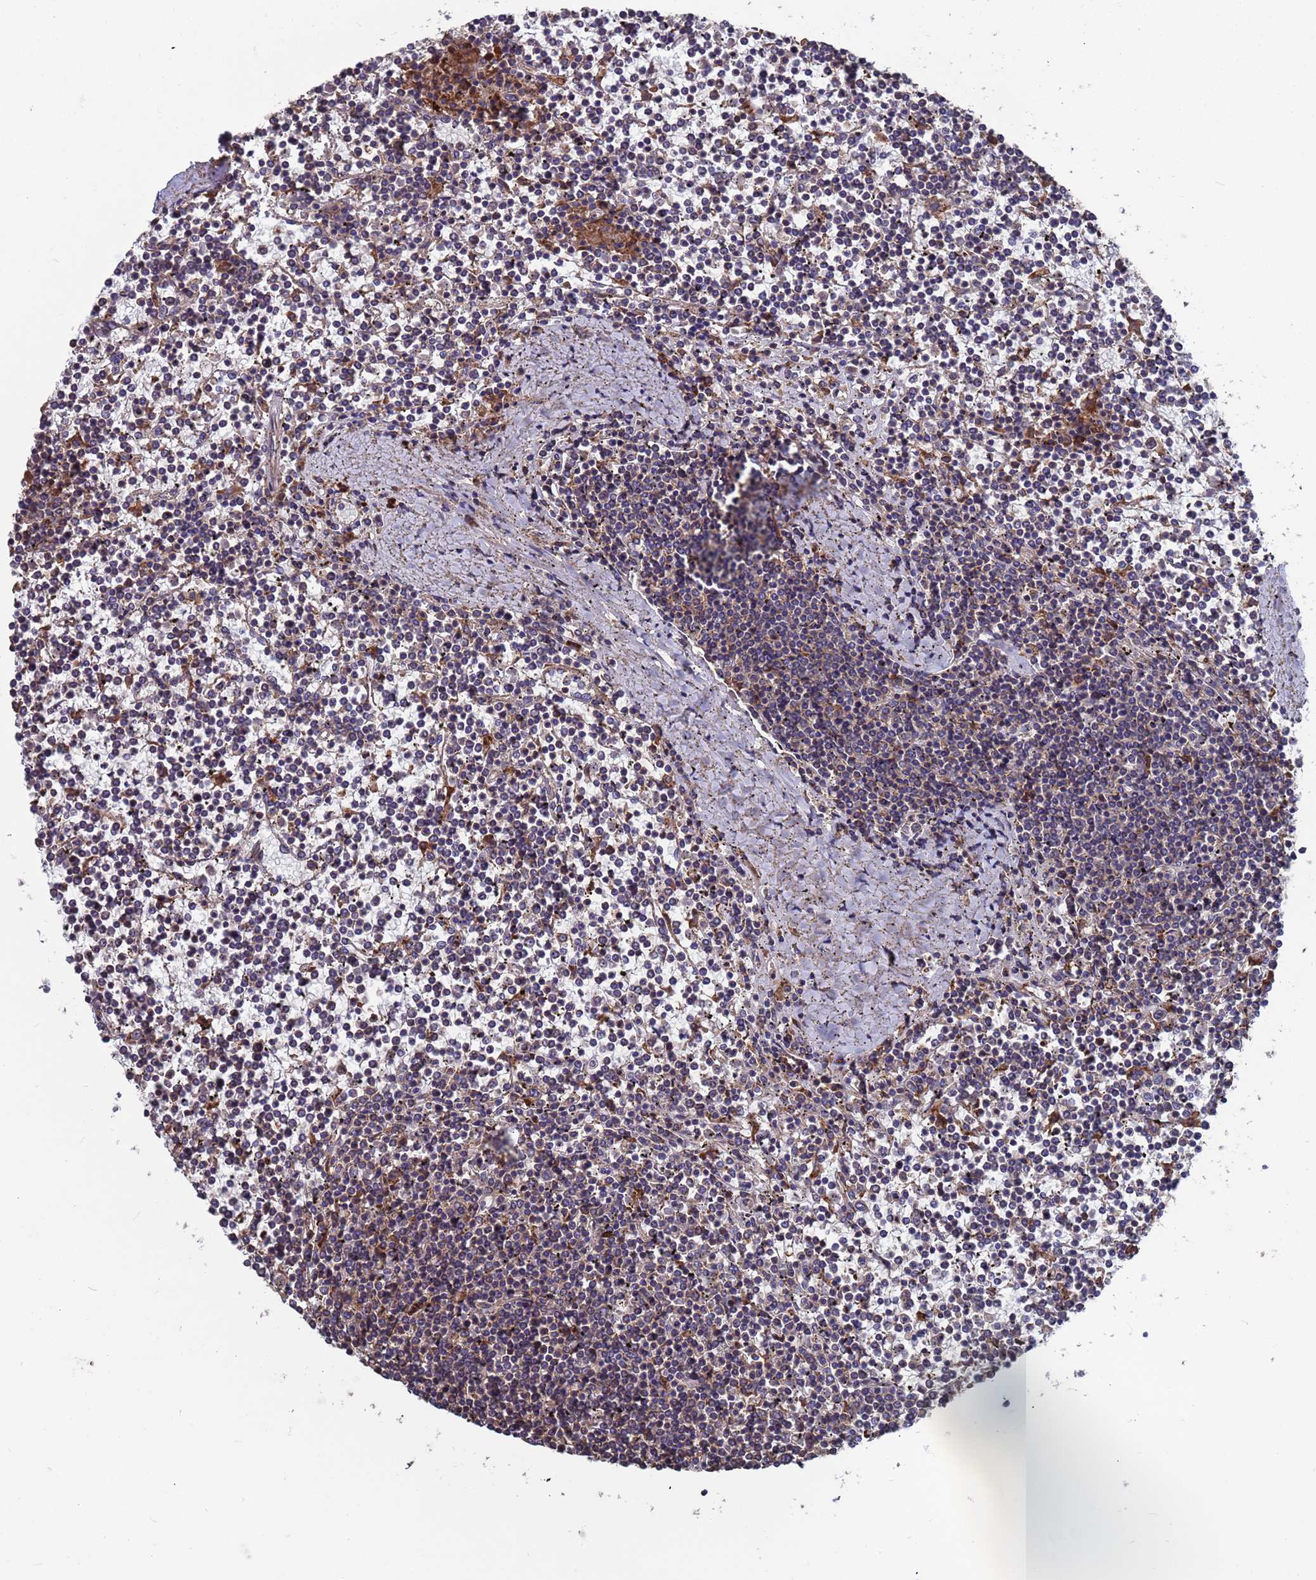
{"staining": {"intensity": "weak", "quantity": "<25%", "location": "cytoplasmic/membranous"}, "tissue": "lymphoma", "cell_type": "Tumor cells", "image_type": "cancer", "snomed": [{"axis": "morphology", "description": "Malignant lymphoma, non-Hodgkin's type, Low grade"}, {"axis": "topography", "description": "Spleen"}], "caption": "Tumor cells show no significant protein positivity in low-grade malignant lymphoma, non-Hodgkin's type.", "gene": "PYCR1", "patient": {"sex": "female", "age": 19}}